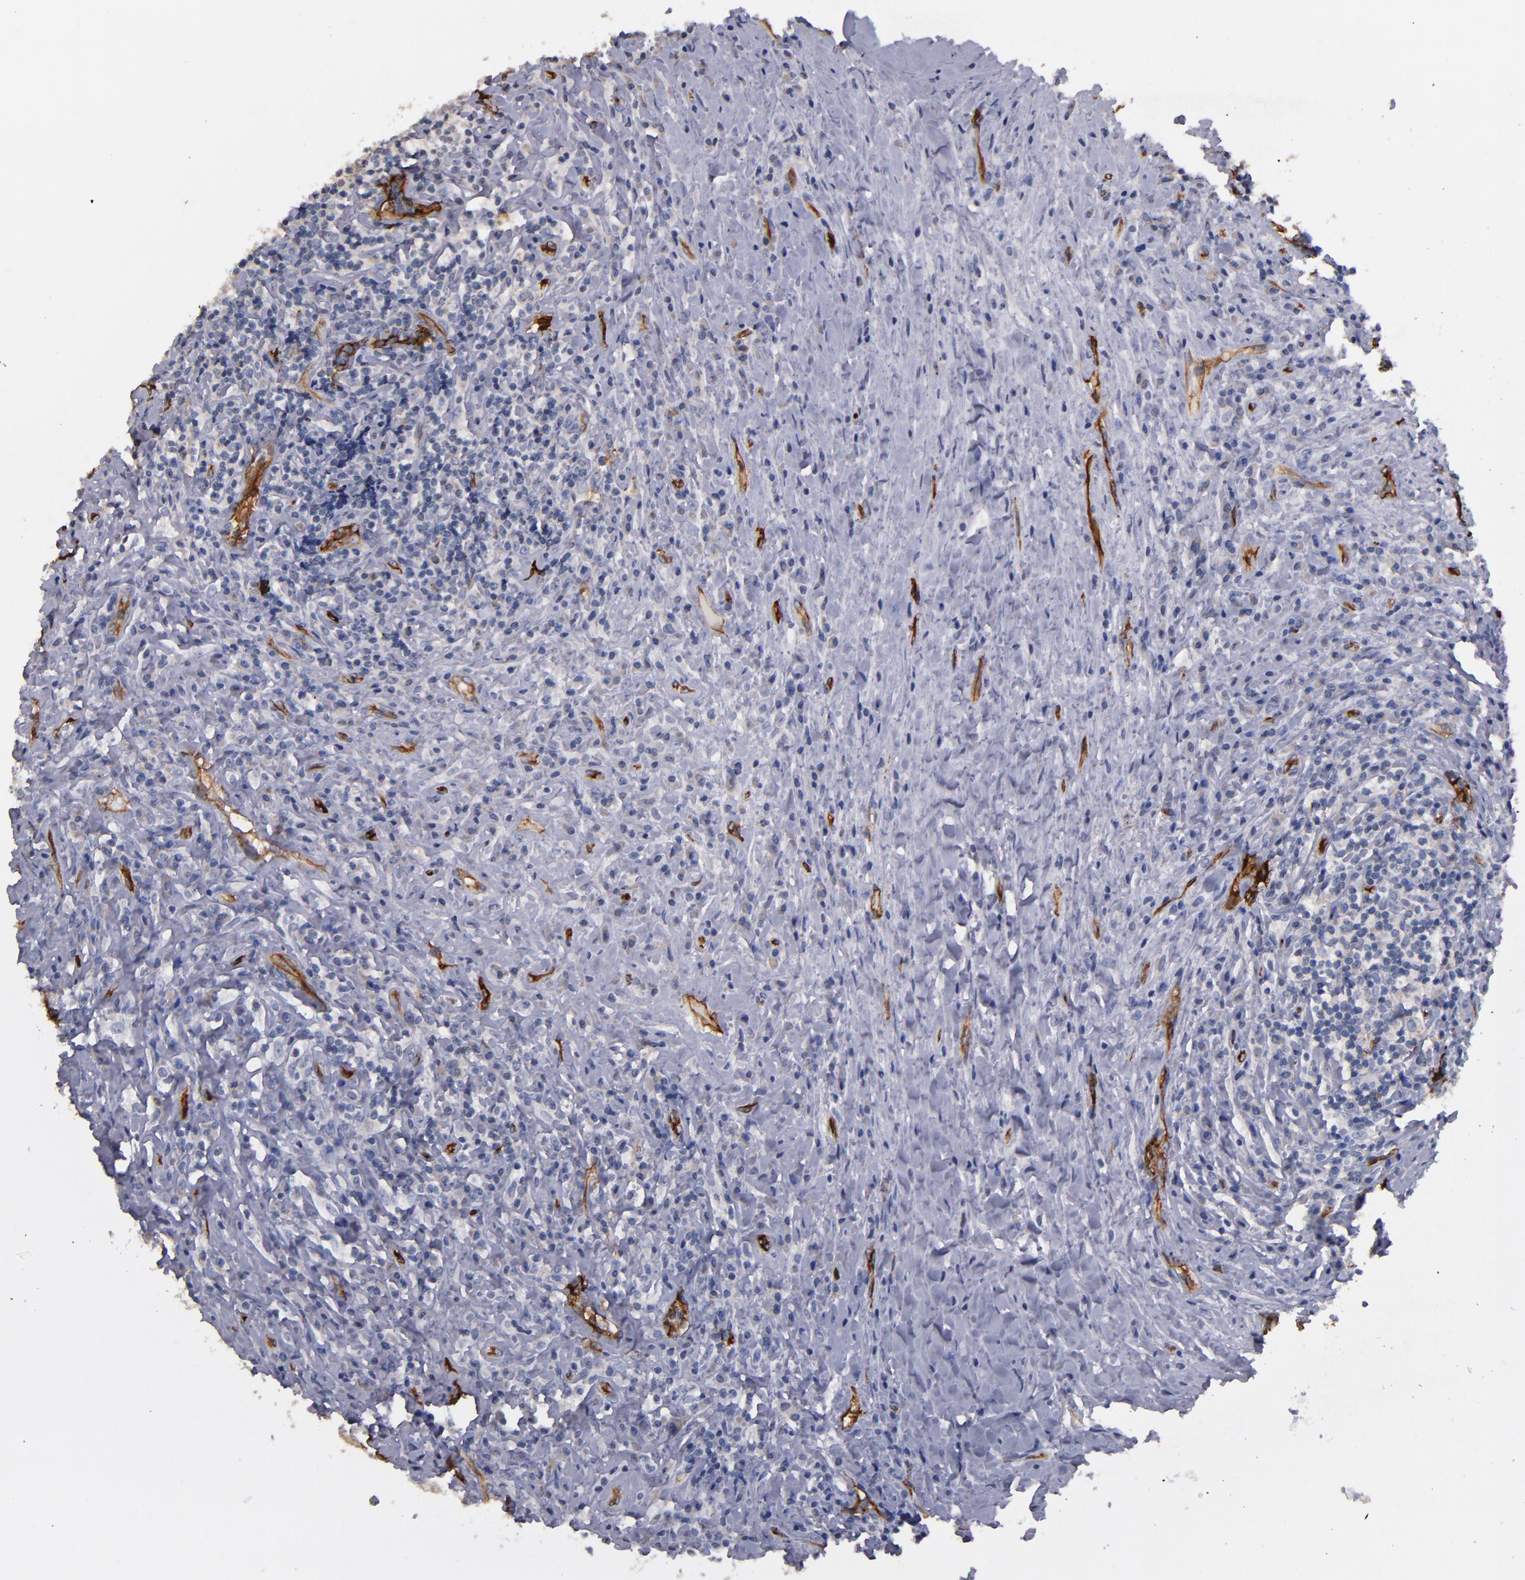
{"staining": {"intensity": "negative", "quantity": "none", "location": "none"}, "tissue": "lymphoma", "cell_type": "Tumor cells", "image_type": "cancer", "snomed": [{"axis": "morphology", "description": "Hodgkin's disease, NOS"}, {"axis": "topography", "description": "Lymph node"}], "caption": "The immunohistochemistry micrograph has no significant expression in tumor cells of Hodgkin's disease tissue. The staining was performed using DAB to visualize the protein expression in brown, while the nuclei were stained in blue with hematoxylin (Magnification: 20x).", "gene": "CLDN5", "patient": {"sex": "female", "age": 25}}